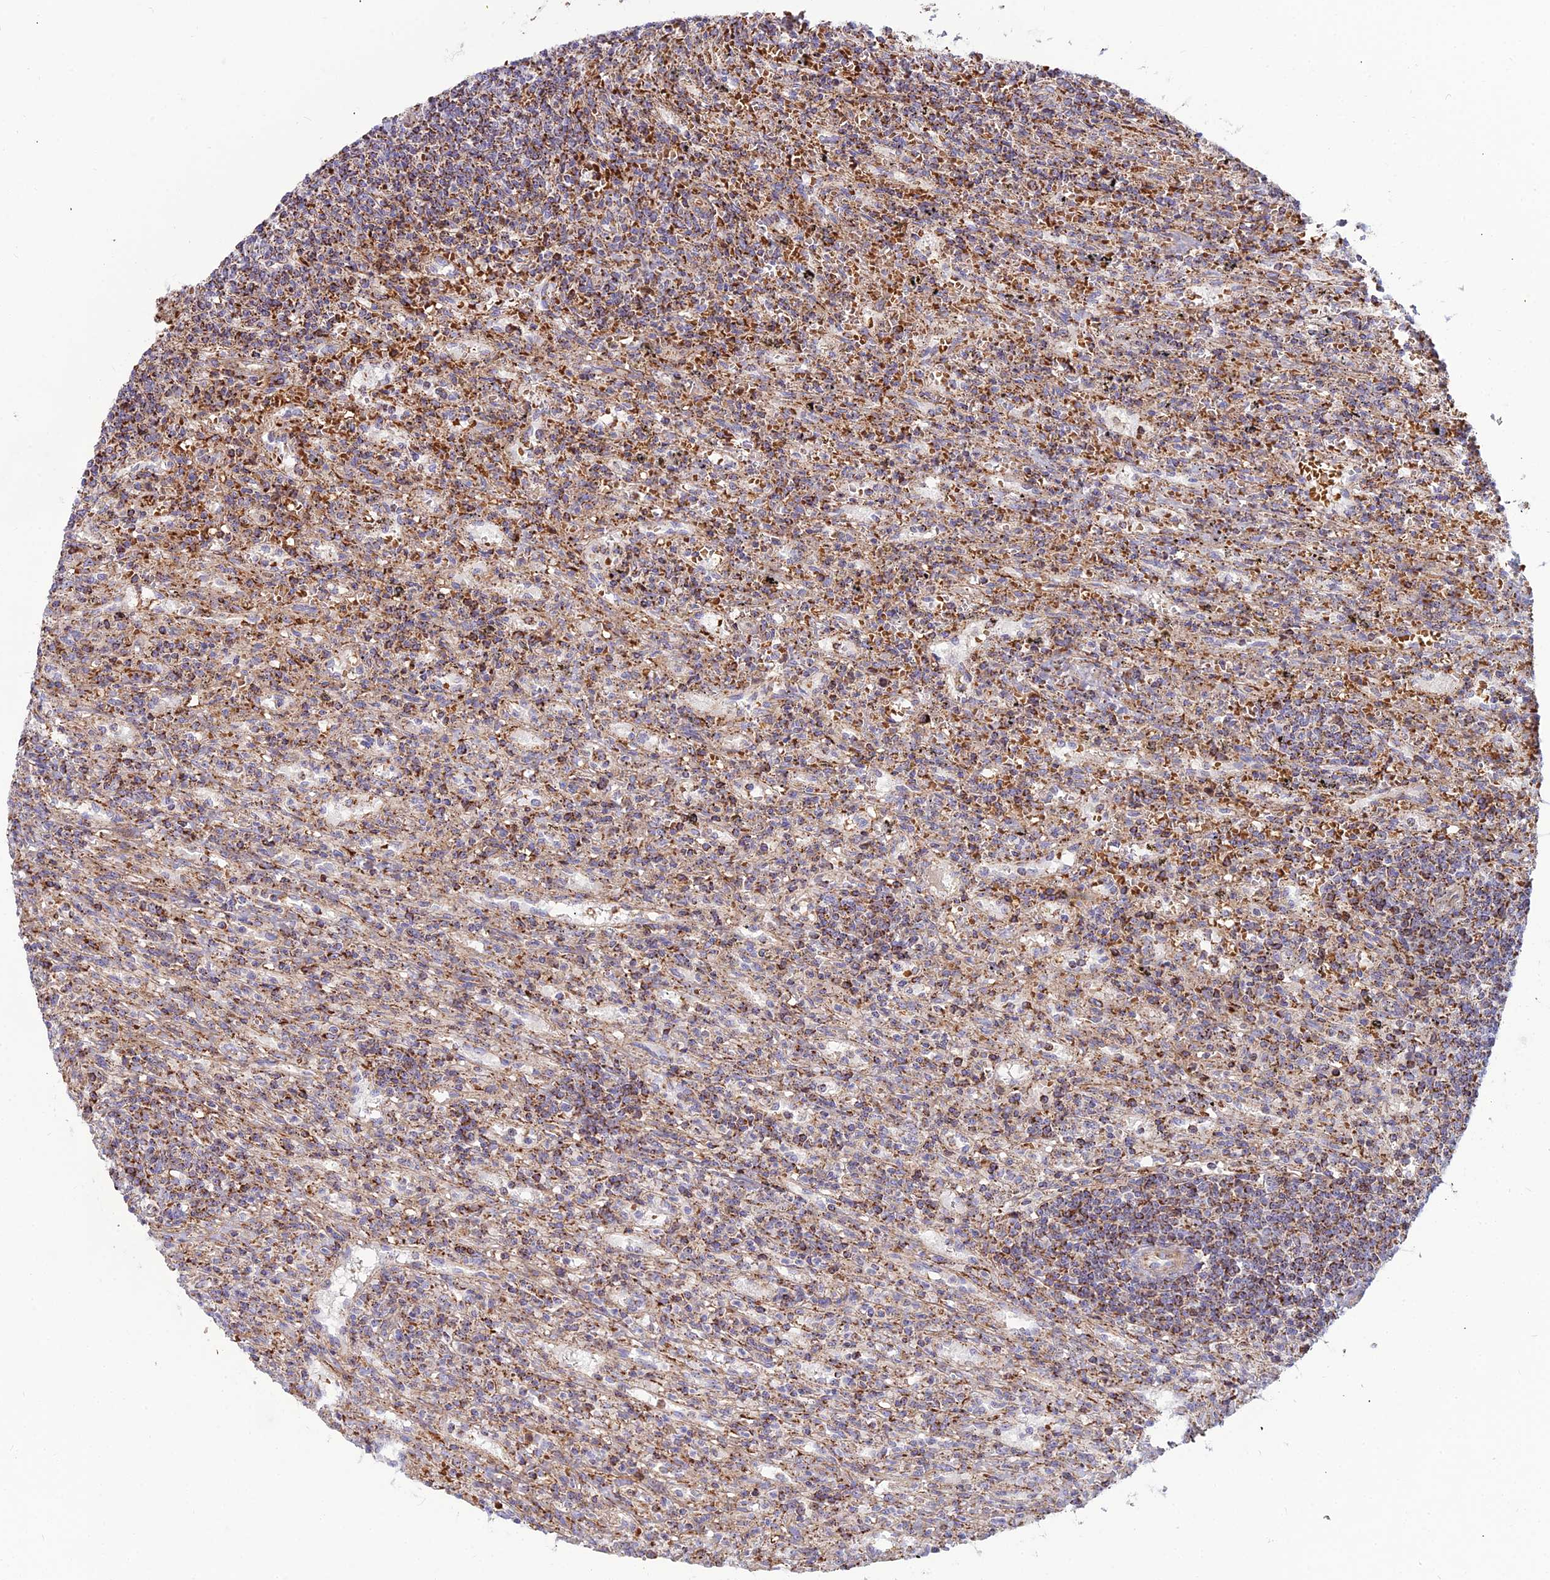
{"staining": {"intensity": "strong", "quantity": "25%-75%", "location": "cytoplasmic/membranous"}, "tissue": "lymphoma", "cell_type": "Tumor cells", "image_type": "cancer", "snomed": [{"axis": "morphology", "description": "Malignant lymphoma, non-Hodgkin's type, Low grade"}, {"axis": "topography", "description": "Spleen"}], "caption": "Protein expression analysis of human lymphoma reveals strong cytoplasmic/membranous positivity in about 25%-75% of tumor cells. (IHC, brightfield microscopy, high magnification).", "gene": "SLC35F4", "patient": {"sex": "male", "age": 76}}